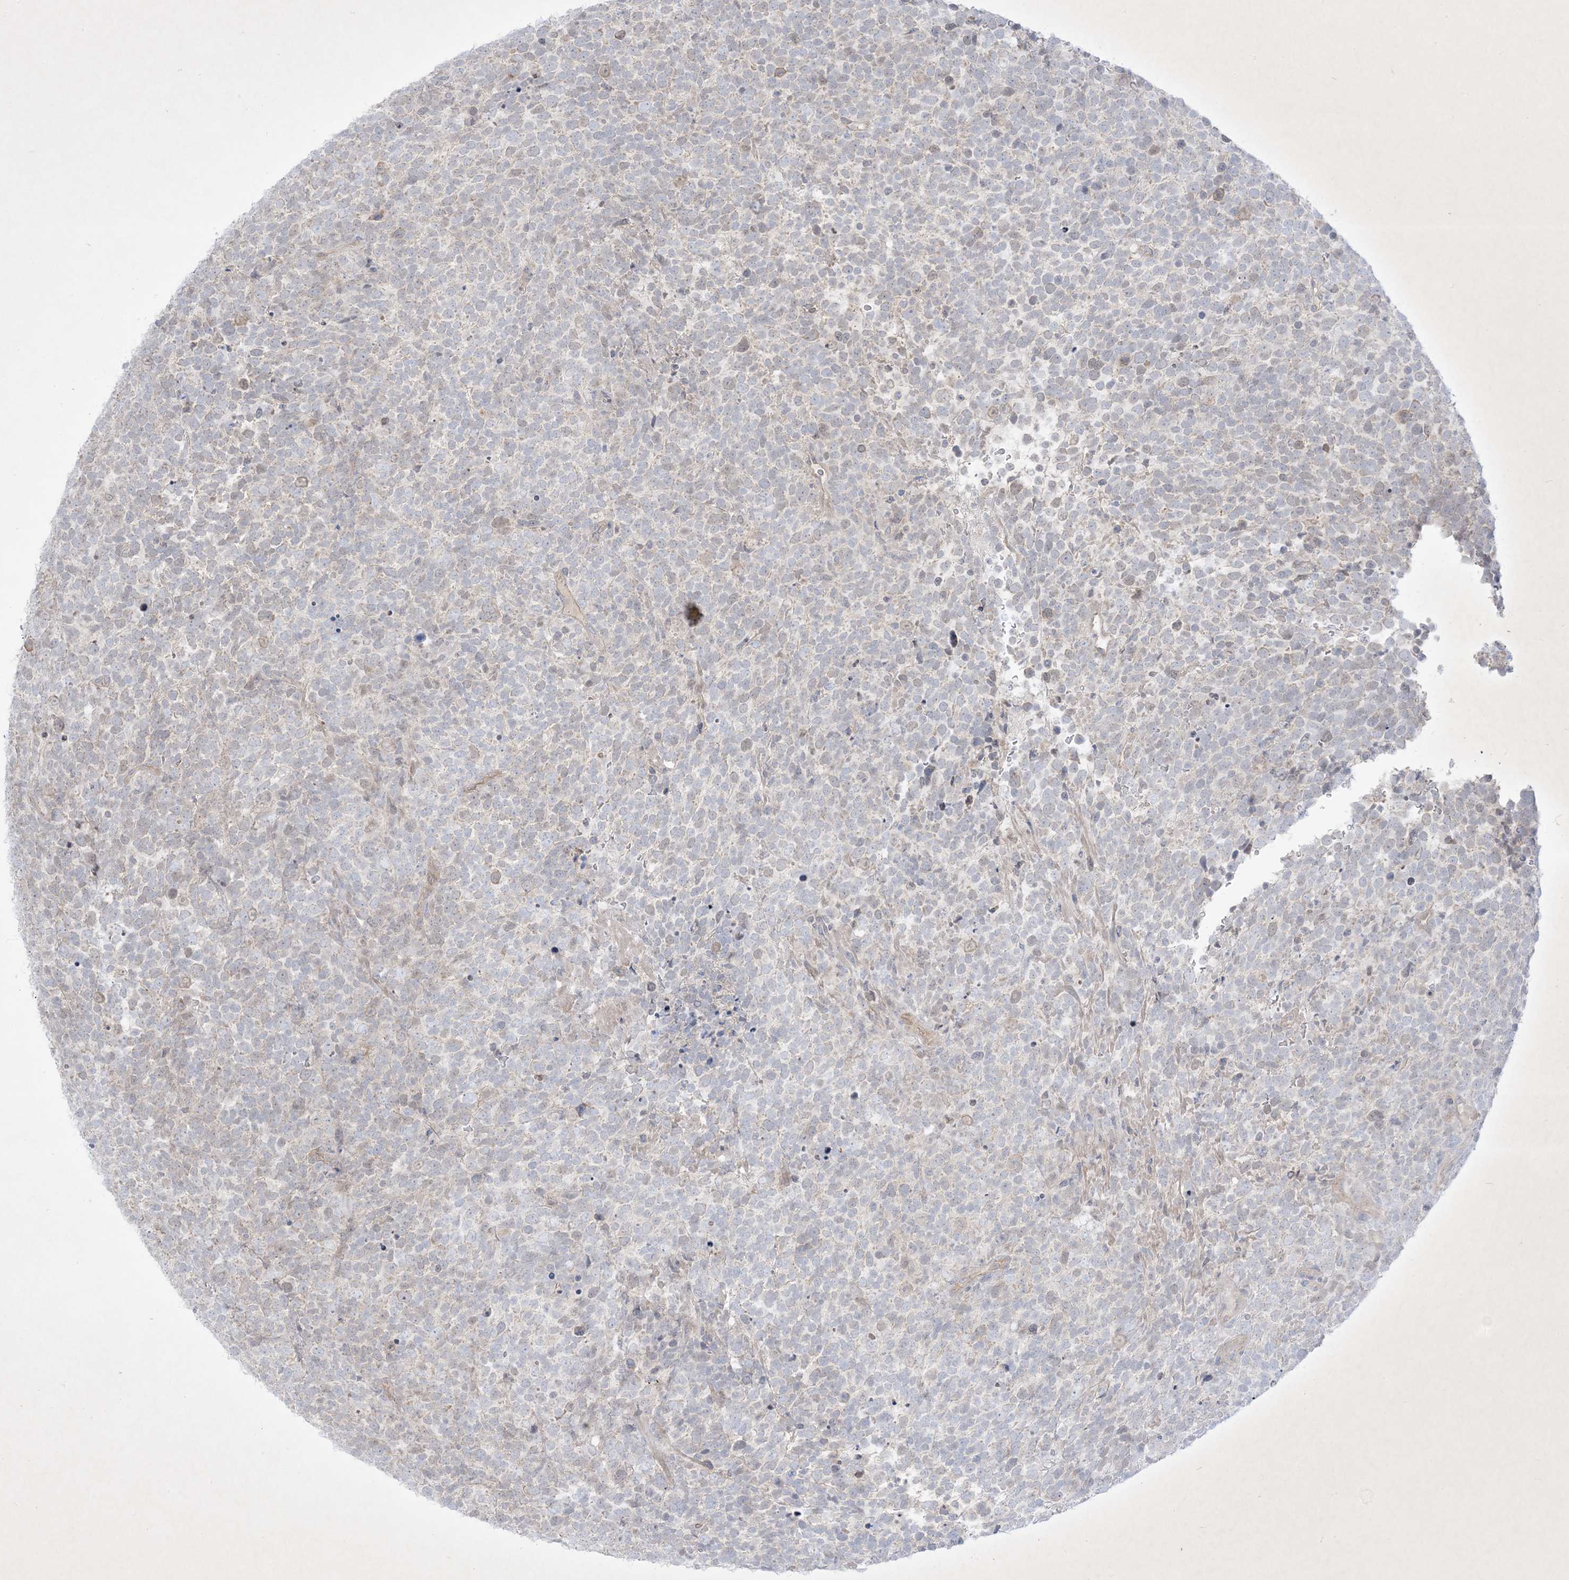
{"staining": {"intensity": "weak", "quantity": "<25%", "location": "cytoplasmic/membranous"}, "tissue": "urothelial cancer", "cell_type": "Tumor cells", "image_type": "cancer", "snomed": [{"axis": "morphology", "description": "Urothelial carcinoma, High grade"}, {"axis": "topography", "description": "Urinary bladder"}], "caption": "Photomicrograph shows no protein expression in tumor cells of urothelial cancer tissue.", "gene": "PLEKHA3", "patient": {"sex": "female", "age": 82}}